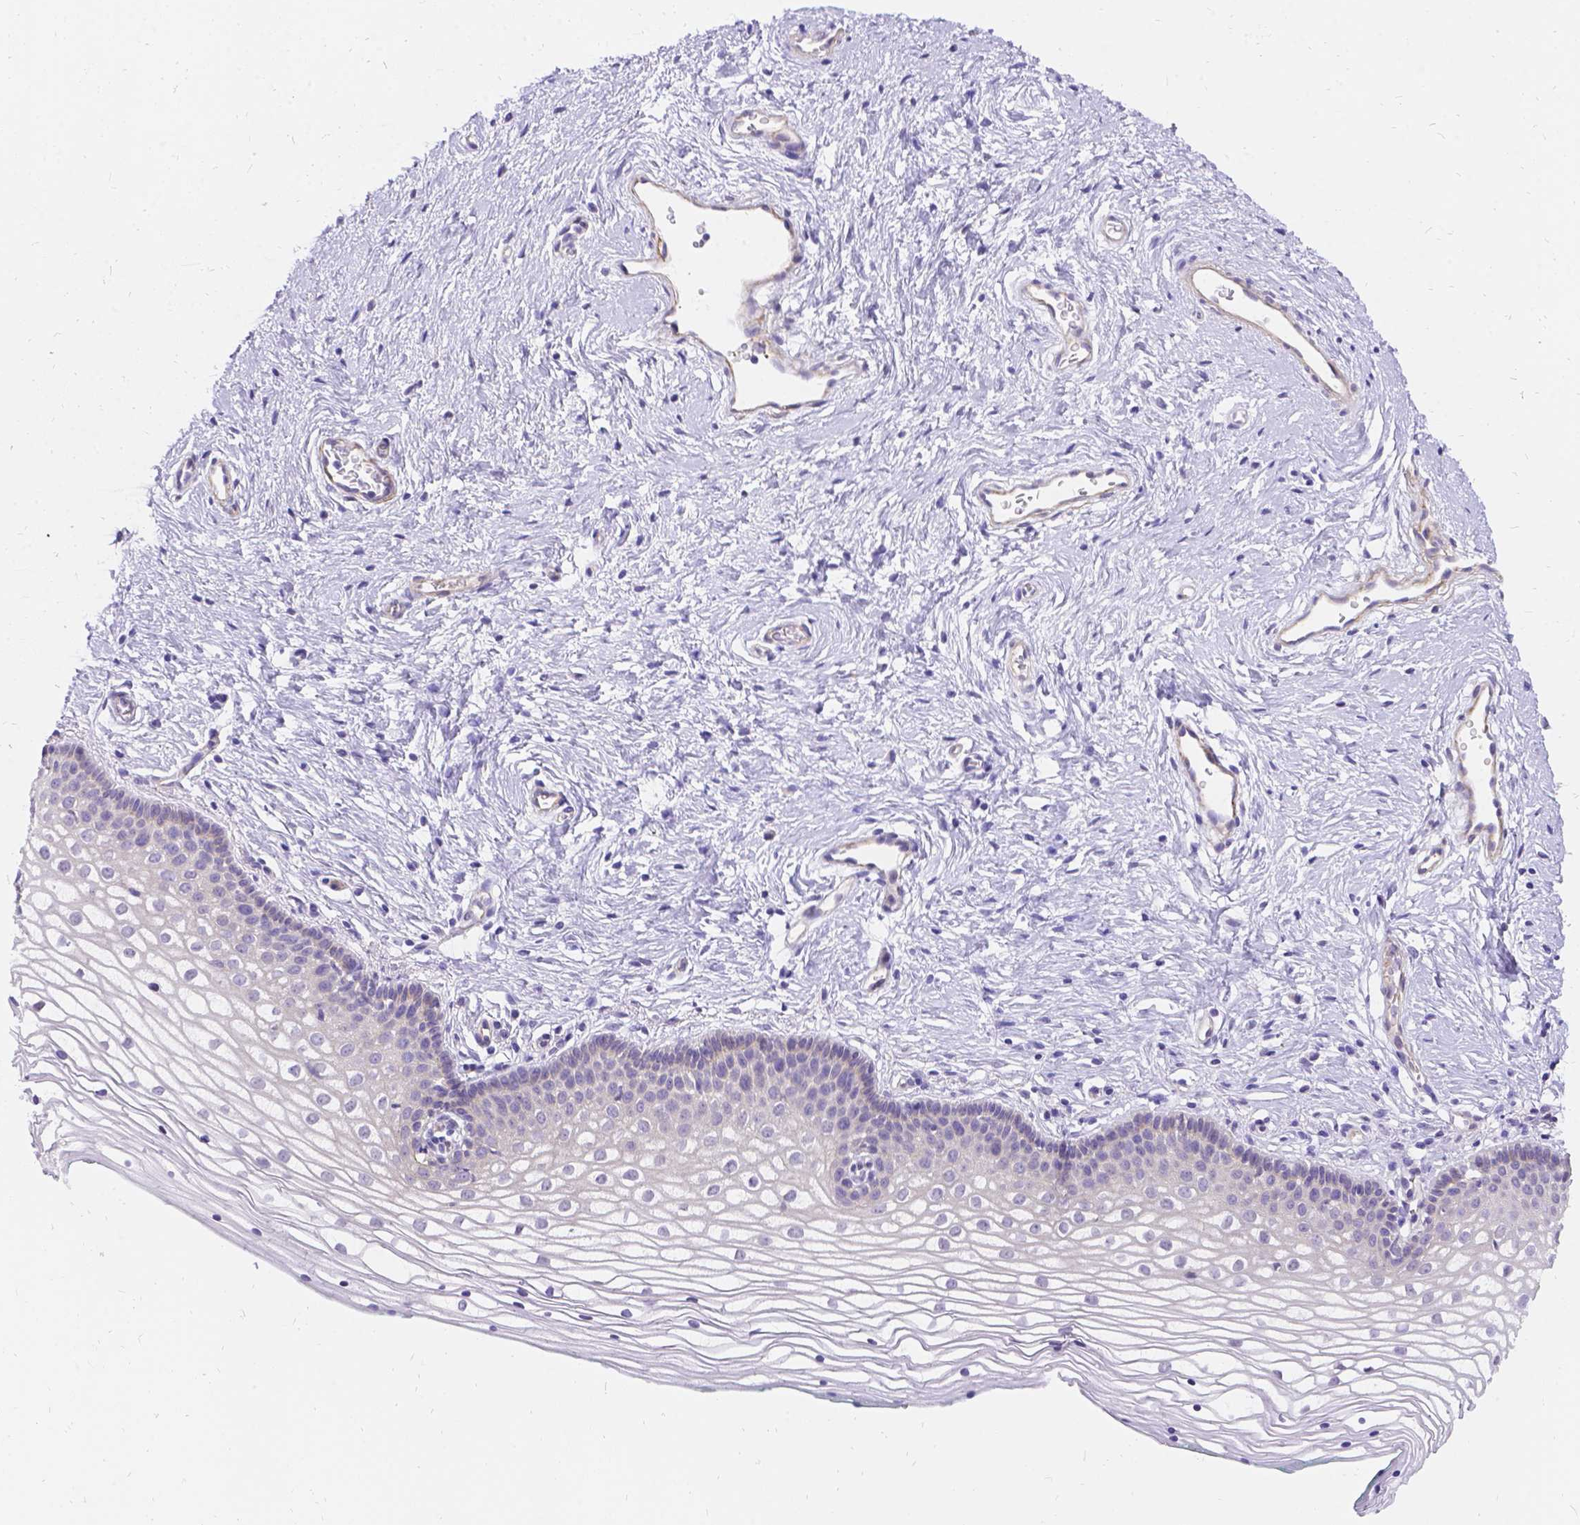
{"staining": {"intensity": "negative", "quantity": "none", "location": "none"}, "tissue": "vagina", "cell_type": "Squamous epithelial cells", "image_type": "normal", "snomed": [{"axis": "morphology", "description": "Normal tissue, NOS"}, {"axis": "topography", "description": "Vagina"}], "caption": "High power microscopy photomicrograph of an immunohistochemistry image of benign vagina, revealing no significant expression in squamous epithelial cells.", "gene": "PALS1", "patient": {"sex": "female", "age": 36}}